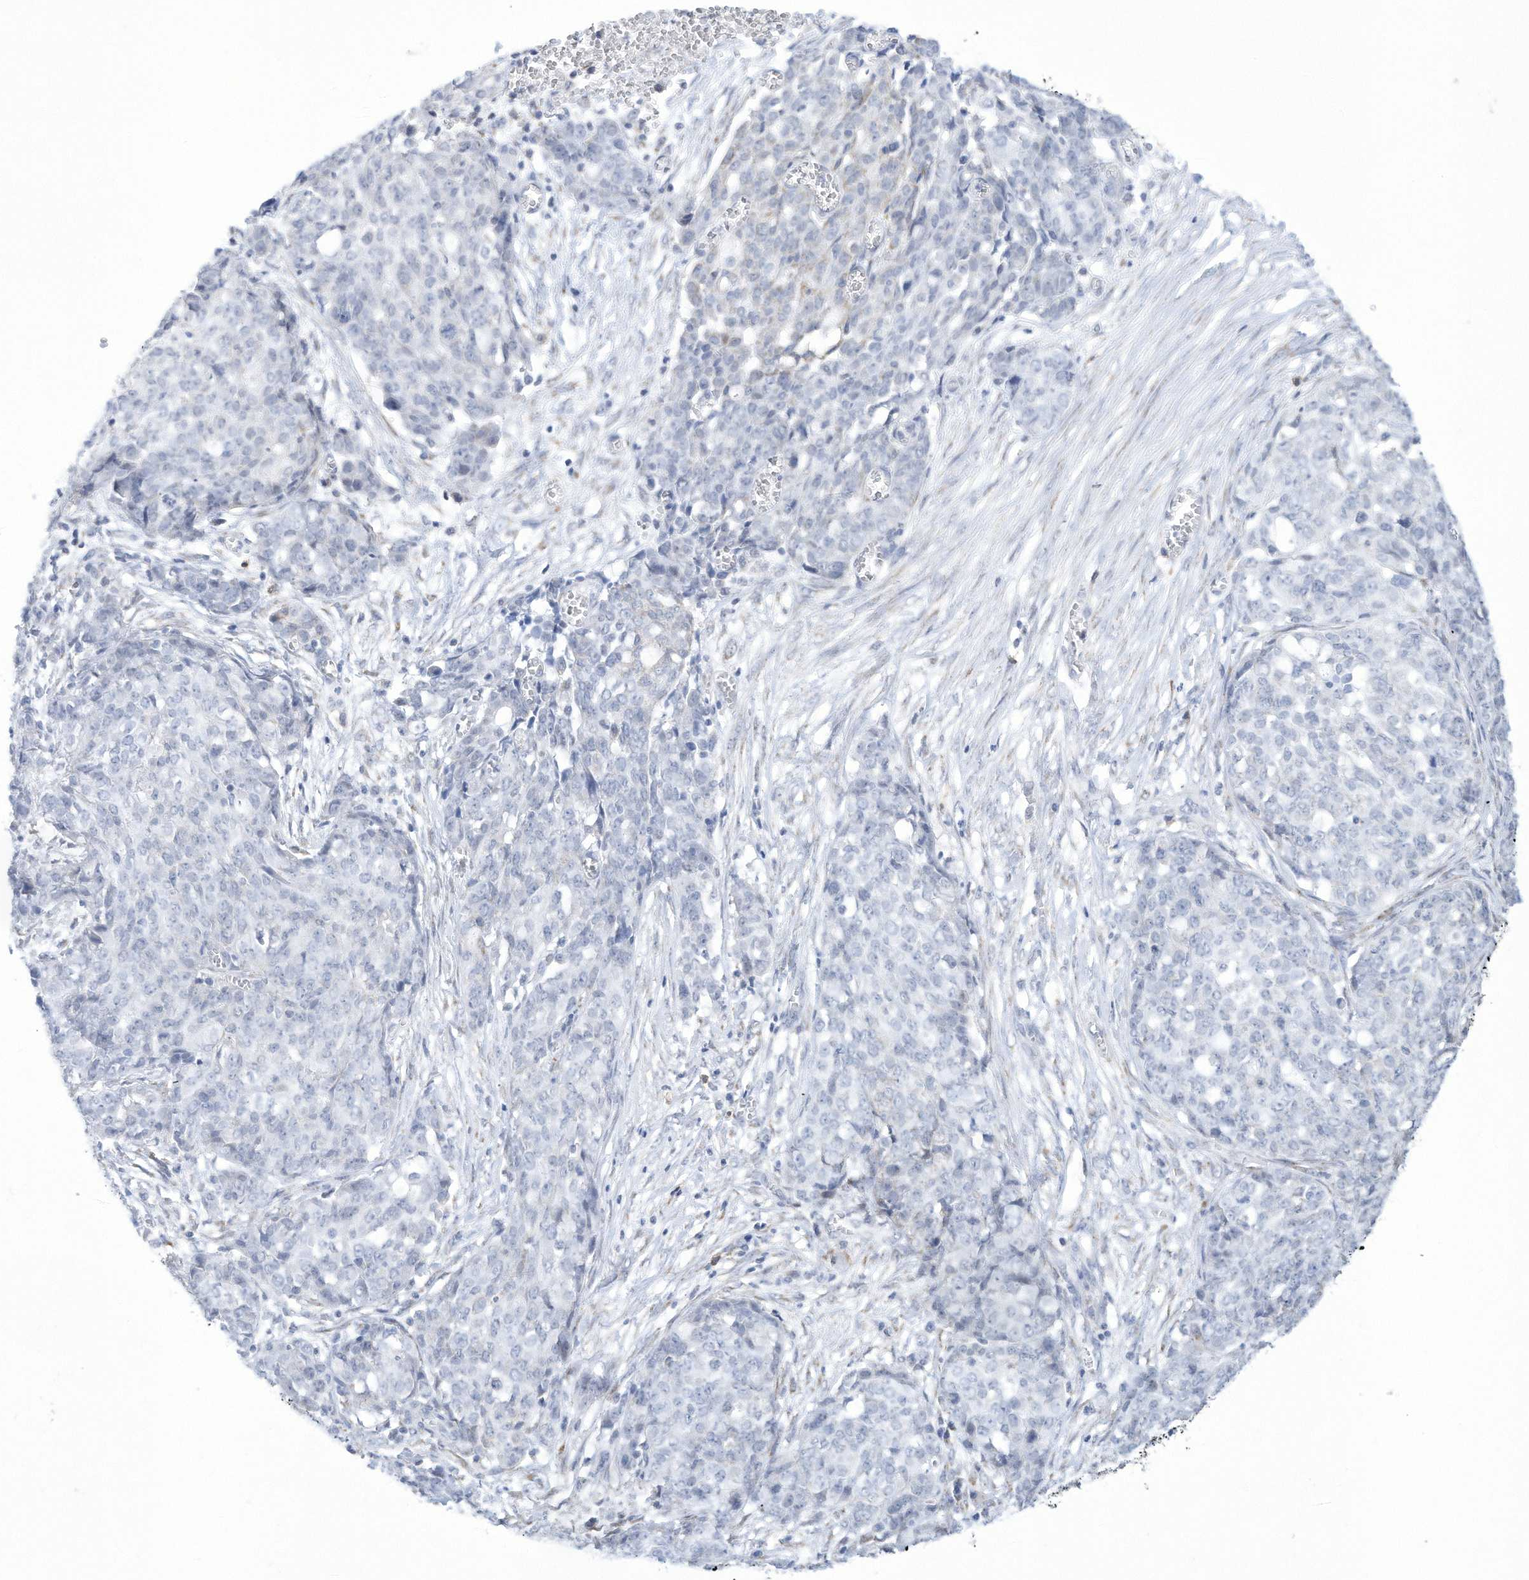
{"staining": {"intensity": "negative", "quantity": "none", "location": "none"}, "tissue": "ovarian cancer", "cell_type": "Tumor cells", "image_type": "cancer", "snomed": [{"axis": "morphology", "description": "Cystadenocarcinoma, serous, NOS"}, {"axis": "topography", "description": "Soft tissue"}, {"axis": "topography", "description": "Ovary"}], "caption": "DAB (3,3'-diaminobenzidine) immunohistochemical staining of human ovarian cancer (serous cystadenocarcinoma) displays no significant staining in tumor cells.", "gene": "ALDH6A1", "patient": {"sex": "female", "age": 57}}